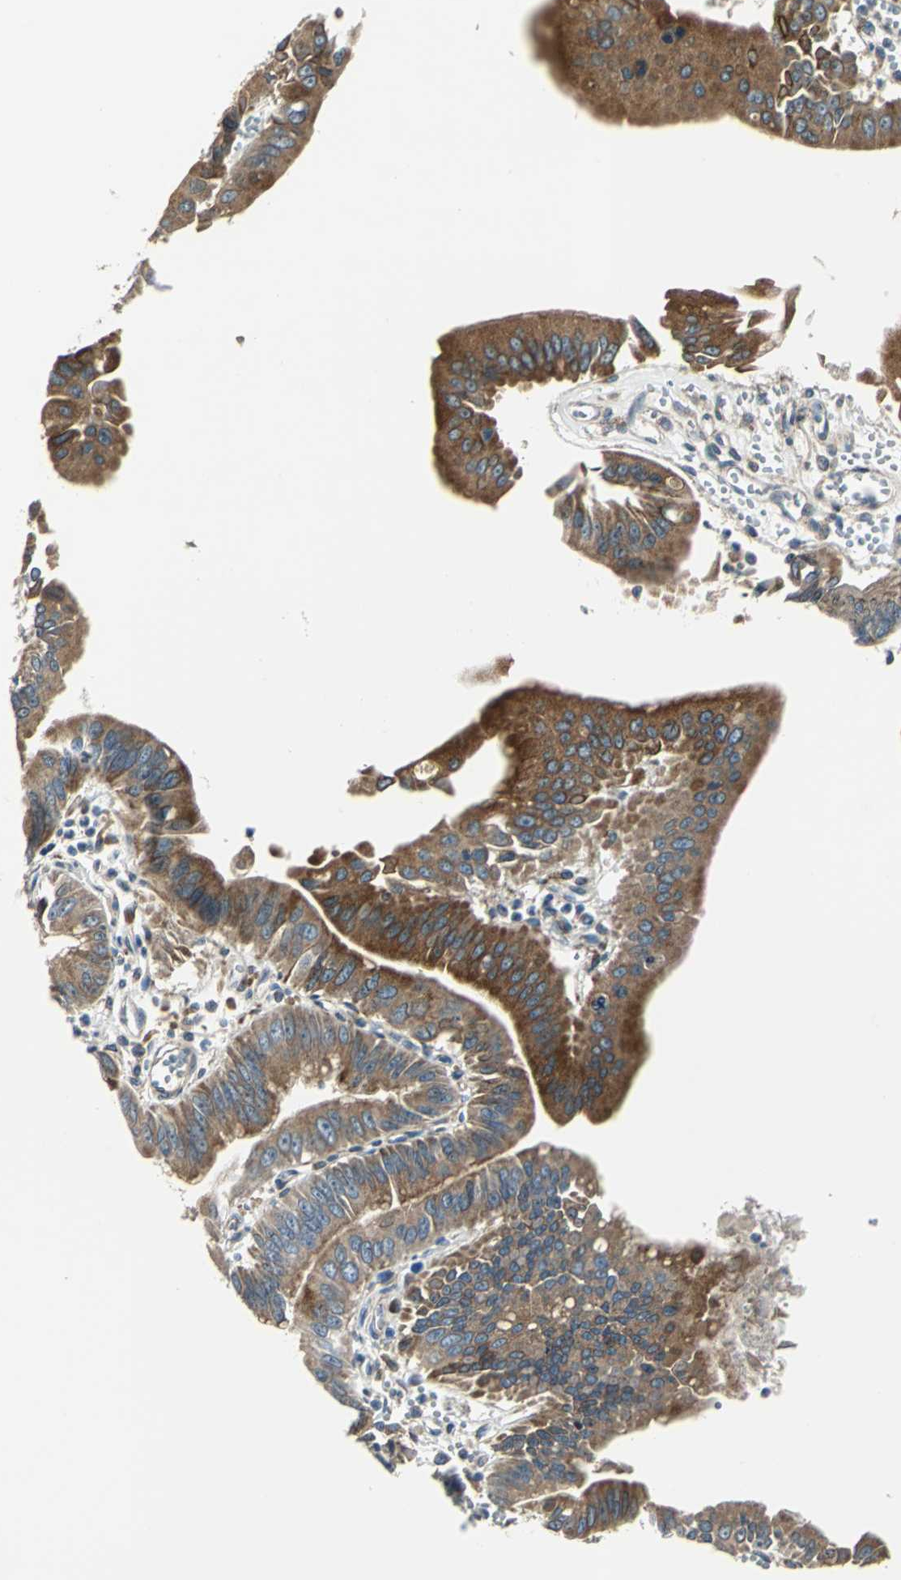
{"staining": {"intensity": "moderate", "quantity": ">75%", "location": "cytoplasmic/membranous"}, "tissue": "pancreatic cancer", "cell_type": "Tumor cells", "image_type": "cancer", "snomed": [{"axis": "morphology", "description": "Normal tissue, NOS"}, {"axis": "topography", "description": "Lymph node"}], "caption": "Immunohistochemical staining of human pancreatic cancer displays moderate cytoplasmic/membranous protein positivity in approximately >75% of tumor cells. The protein of interest is stained brown, and the nuclei are stained in blue (DAB IHC with brightfield microscopy, high magnification).", "gene": "HTATIP2", "patient": {"sex": "male", "age": 50}}